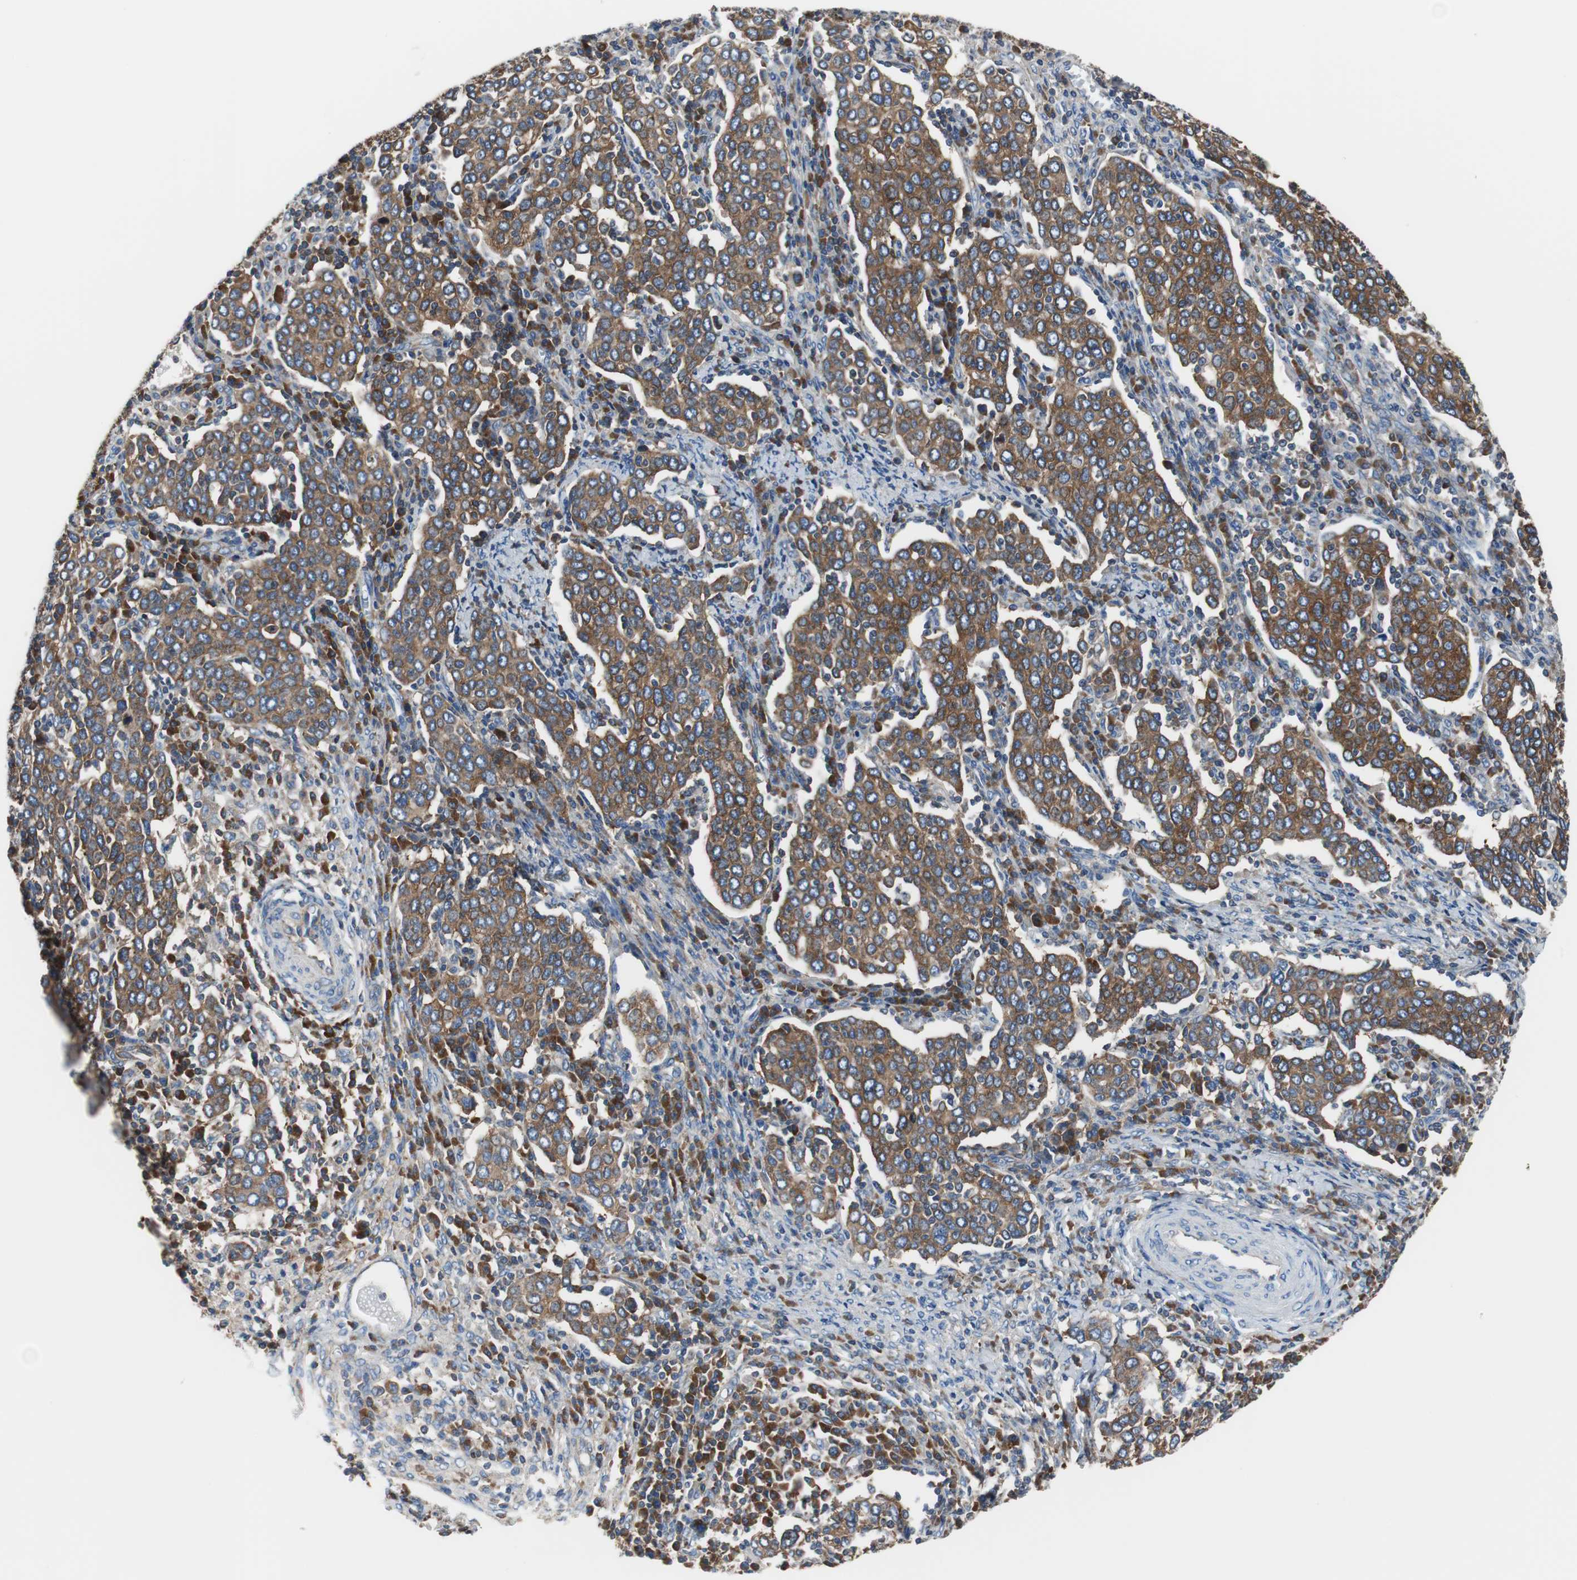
{"staining": {"intensity": "strong", "quantity": ">75%", "location": "cytoplasmic/membranous"}, "tissue": "cervical cancer", "cell_type": "Tumor cells", "image_type": "cancer", "snomed": [{"axis": "morphology", "description": "Squamous cell carcinoma, NOS"}, {"axis": "topography", "description": "Cervix"}], "caption": "A brown stain shows strong cytoplasmic/membranous staining of a protein in human cervical cancer tumor cells.", "gene": "BRAF", "patient": {"sex": "female", "age": 40}}